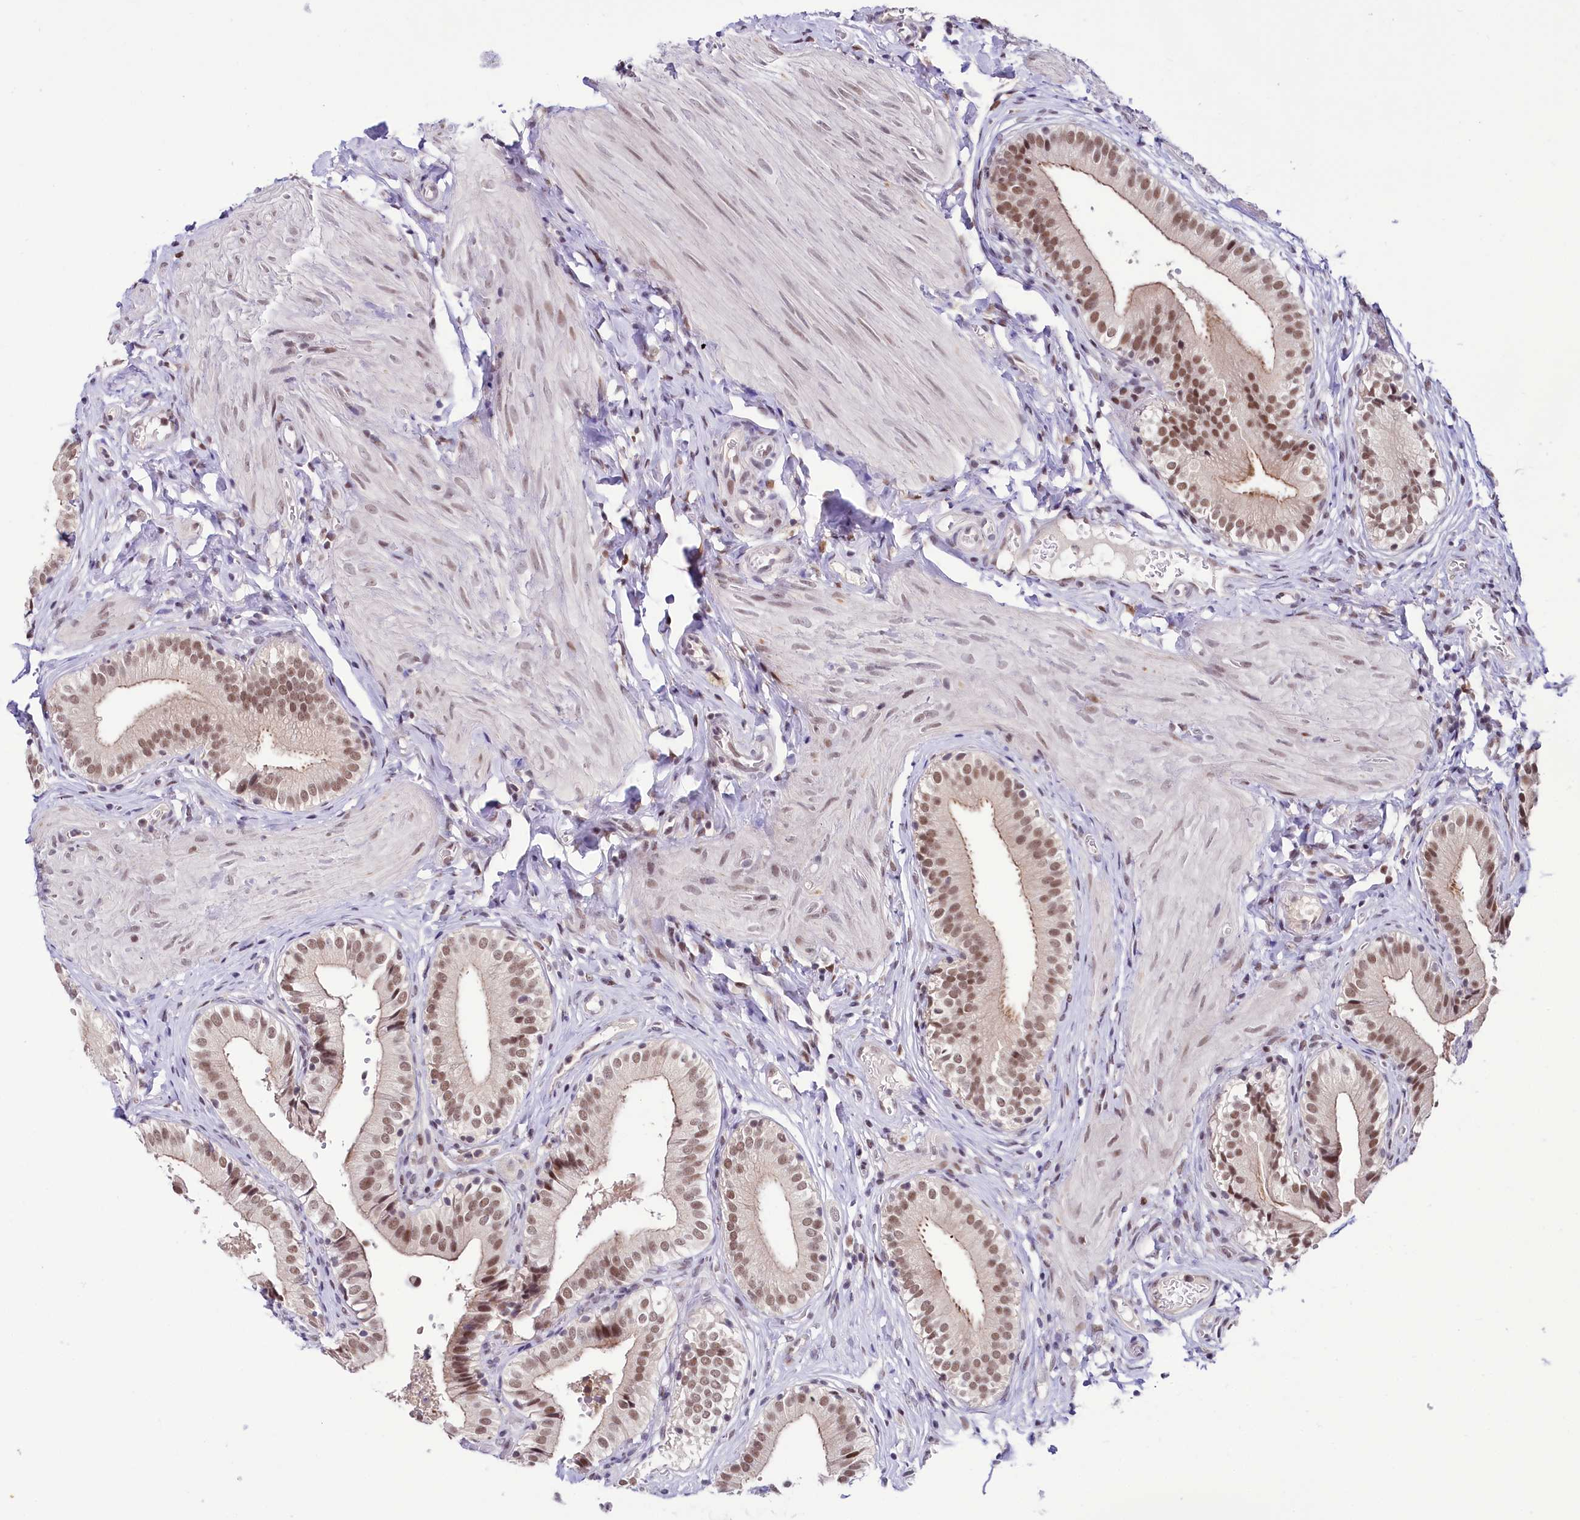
{"staining": {"intensity": "moderate", "quantity": ">75%", "location": "cytoplasmic/membranous,nuclear"}, "tissue": "gallbladder", "cell_type": "Glandular cells", "image_type": "normal", "snomed": [{"axis": "morphology", "description": "Normal tissue, NOS"}, {"axis": "topography", "description": "Gallbladder"}], "caption": "DAB immunohistochemical staining of benign gallbladder shows moderate cytoplasmic/membranous,nuclear protein positivity in about >75% of glandular cells.", "gene": "SCAF11", "patient": {"sex": "female", "age": 47}}